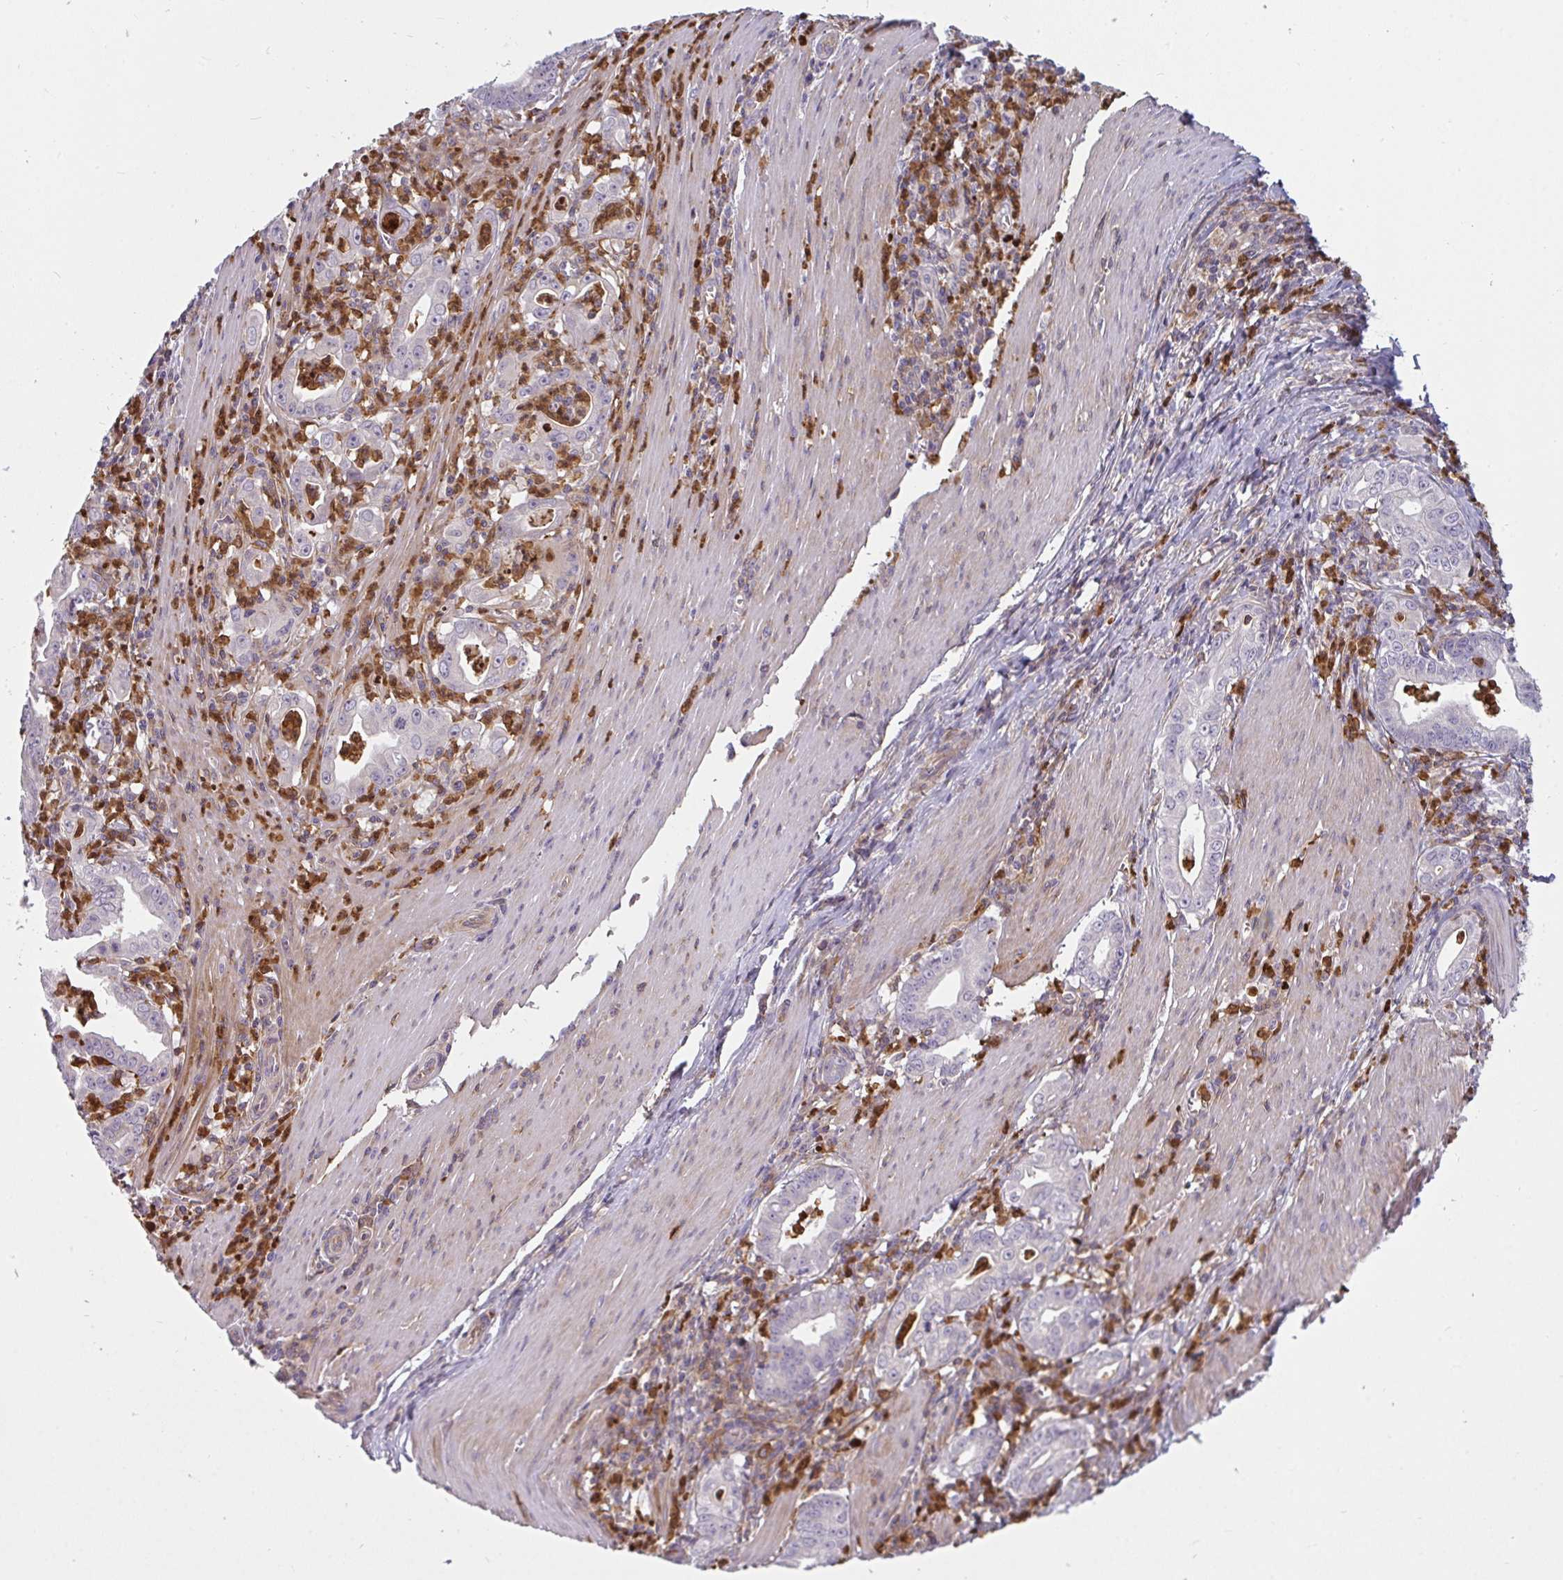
{"staining": {"intensity": "negative", "quantity": "none", "location": "none"}, "tissue": "stomach cancer", "cell_type": "Tumor cells", "image_type": "cancer", "snomed": [{"axis": "morphology", "description": "Adenocarcinoma, NOS"}, {"axis": "topography", "description": "Stomach, upper"}], "caption": "Stomach cancer was stained to show a protein in brown. There is no significant positivity in tumor cells.", "gene": "CSF3R", "patient": {"sex": "female", "age": 79}}